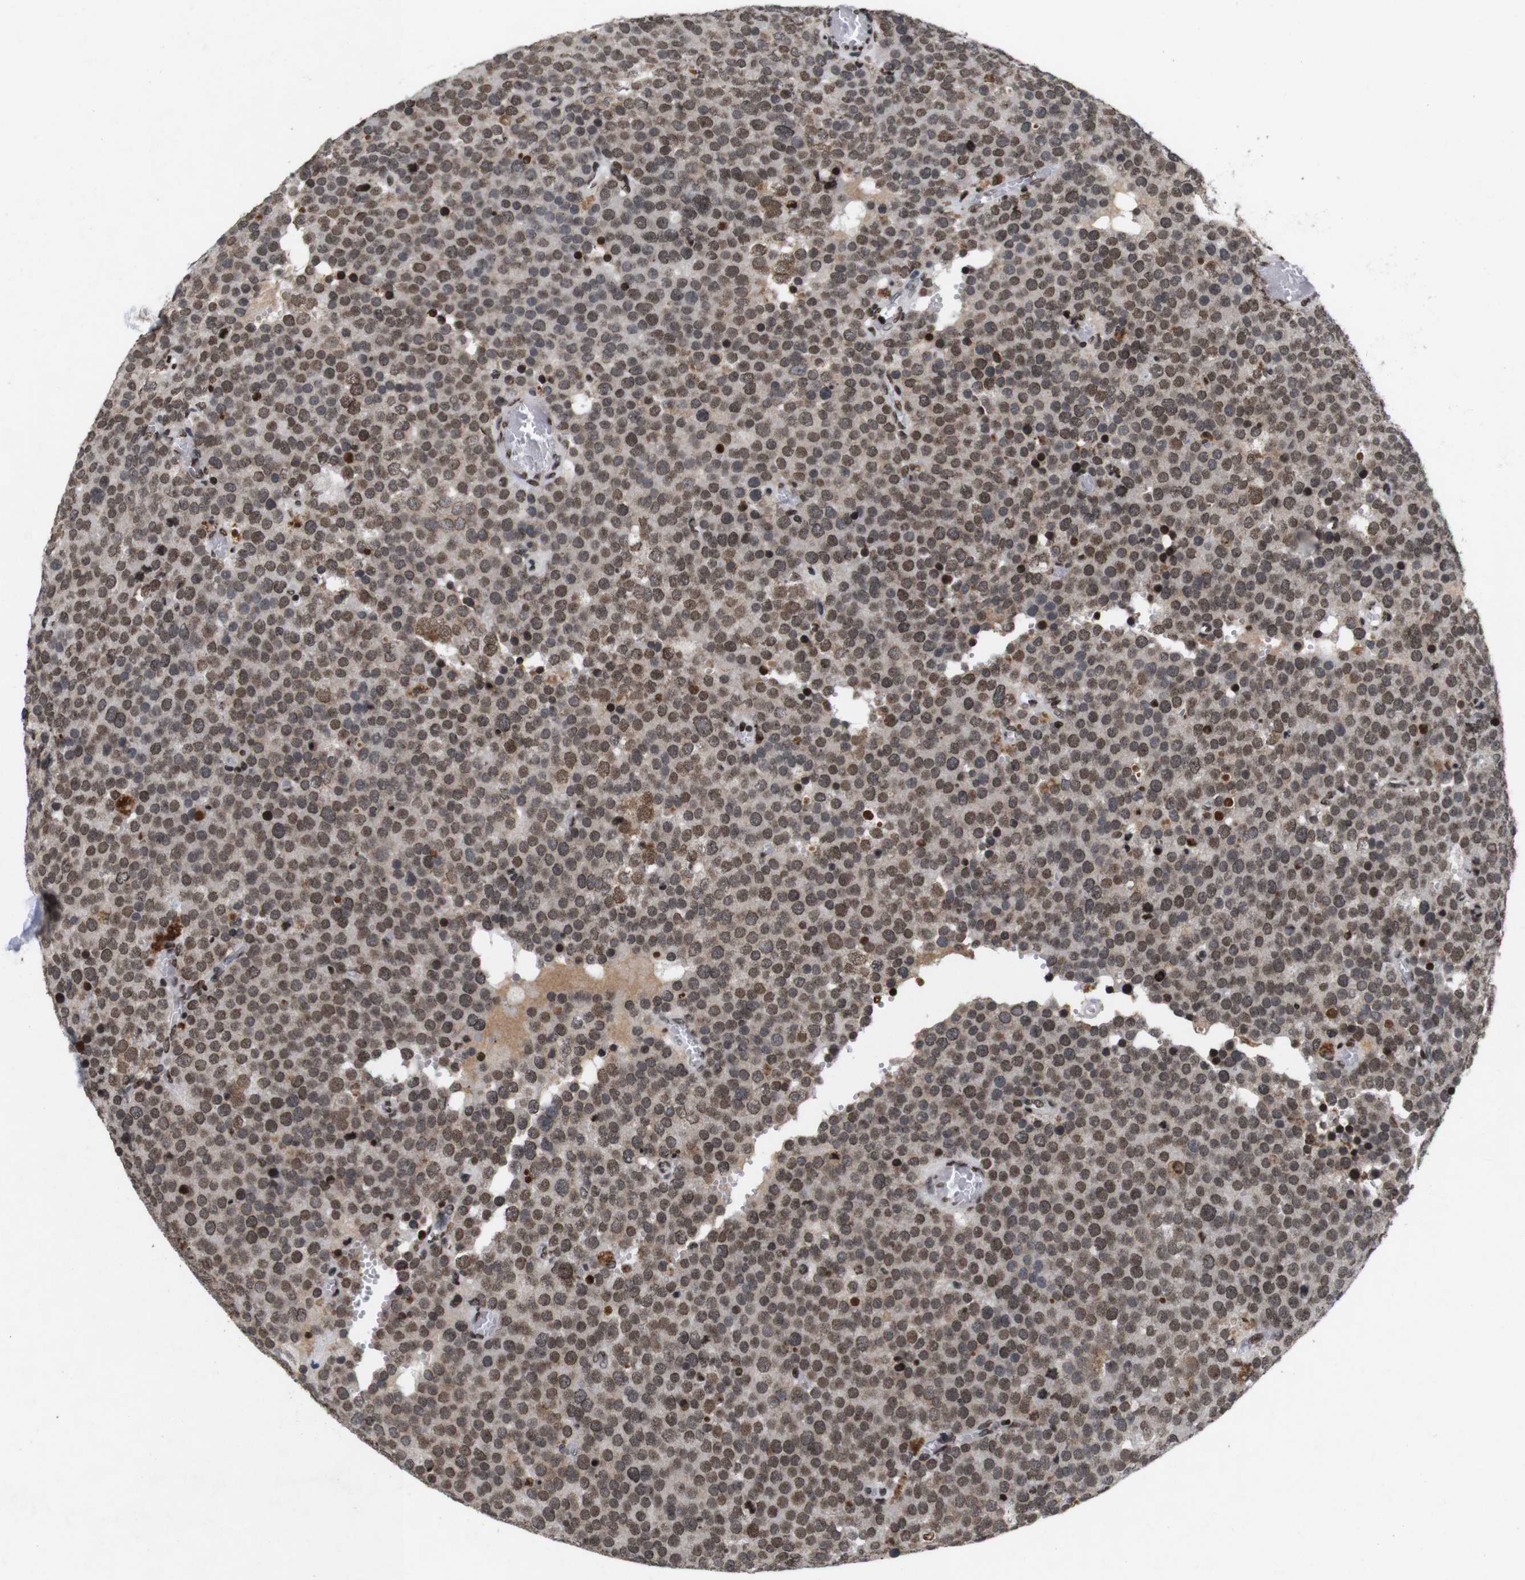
{"staining": {"intensity": "moderate", "quantity": ">75%", "location": "nuclear"}, "tissue": "testis cancer", "cell_type": "Tumor cells", "image_type": "cancer", "snomed": [{"axis": "morphology", "description": "Normal tissue, NOS"}, {"axis": "morphology", "description": "Seminoma, NOS"}, {"axis": "topography", "description": "Testis"}], "caption": "Immunohistochemistry staining of seminoma (testis), which displays medium levels of moderate nuclear expression in about >75% of tumor cells indicating moderate nuclear protein staining. The staining was performed using DAB (3,3'-diaminobenzidine) (brown) for protein detection and nuclei were counterstained in hematoxylin (blue).", "gene": "MAGEH1", "patient": {"sex": "male", "age": 71}}